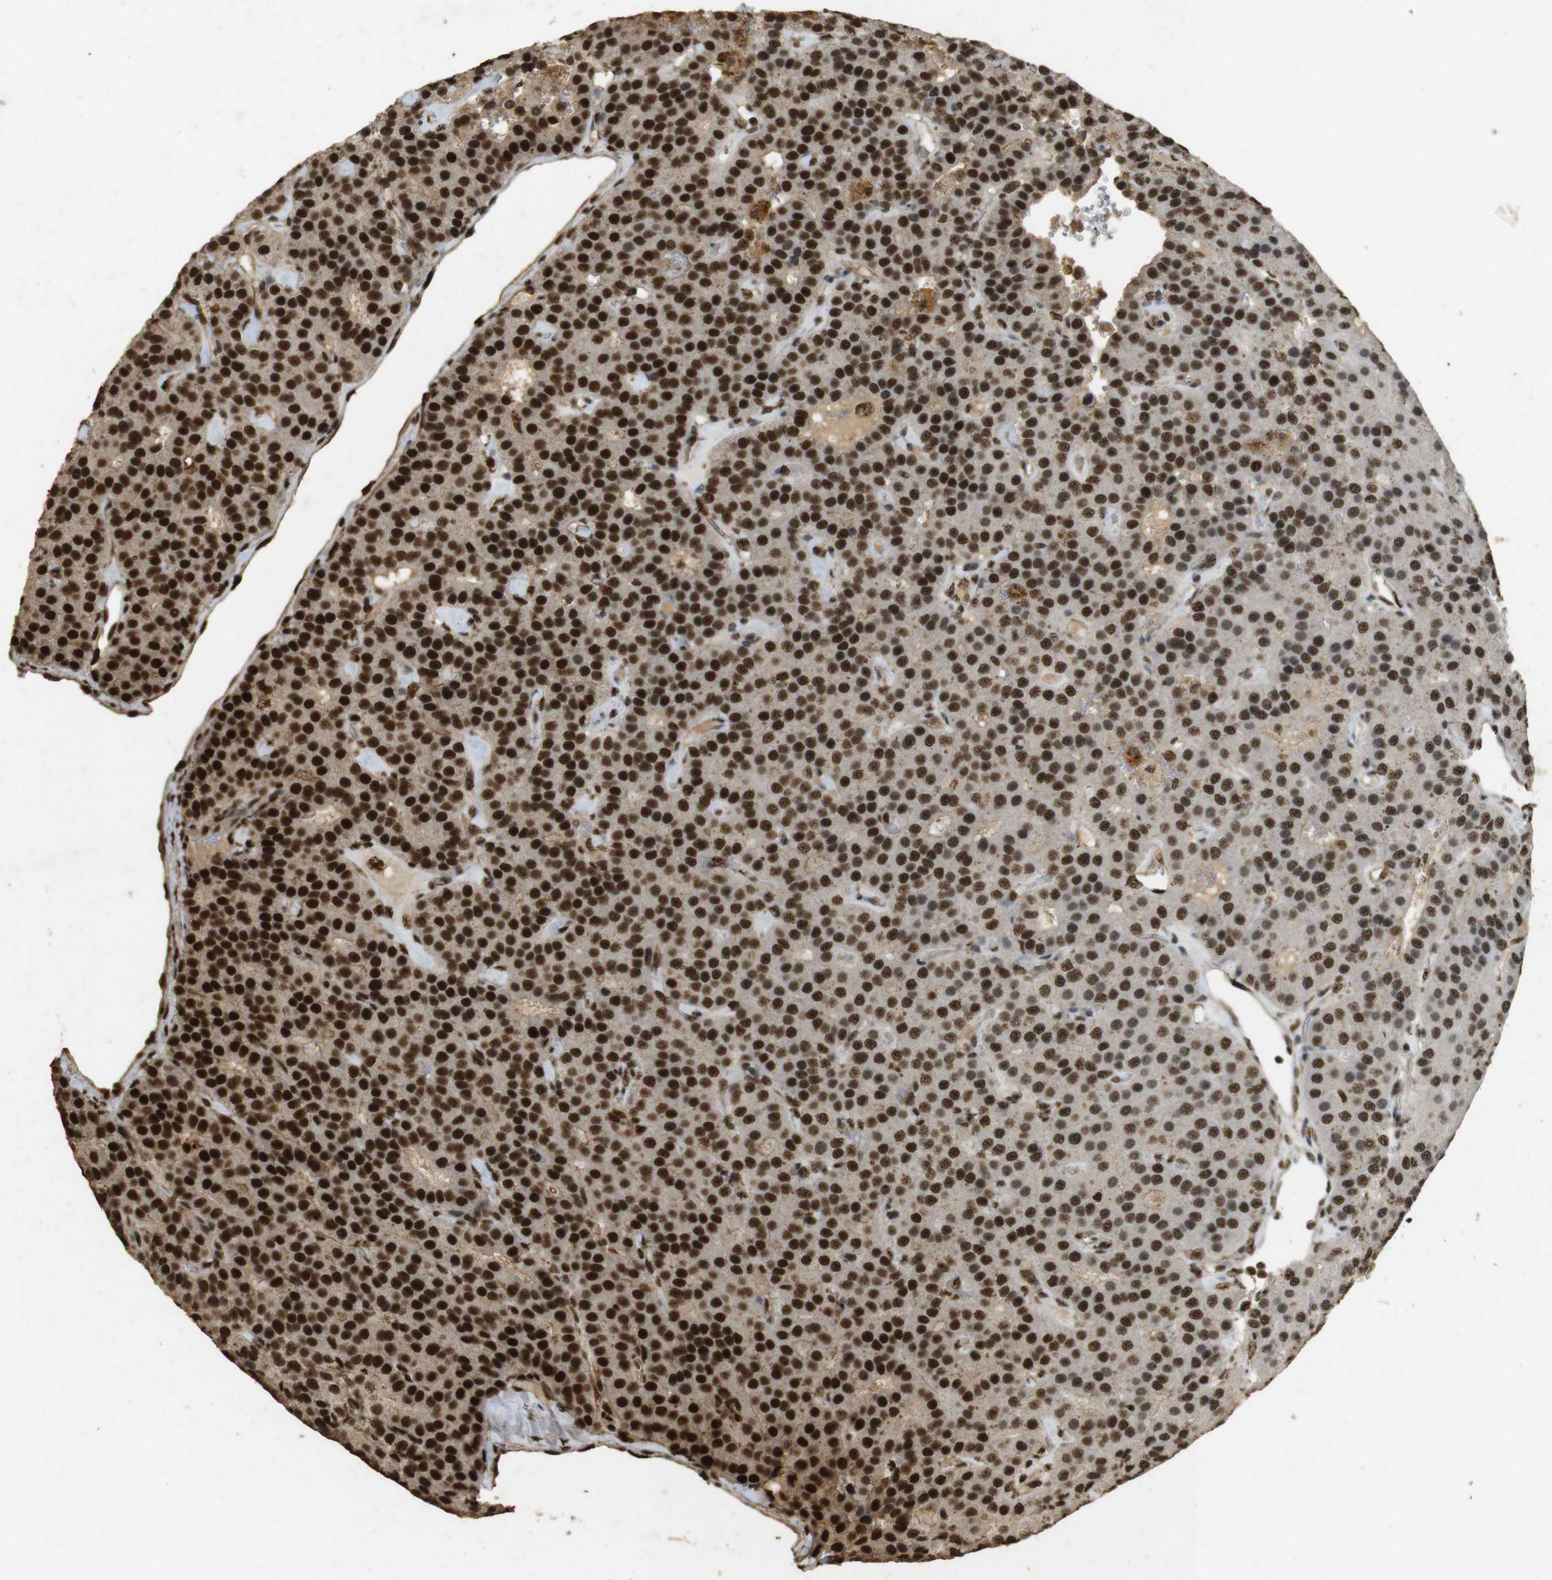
{"staining": {"intensity": "strong", "quantity": ">75%", "location": "cytoplasmic/membranous,nuclear"}, "tissue": "parathyroid gland", "cell_type": "Glandular cells", "image_type": "normal", "snomed": [{"axis": "morphology", "description": "Normal tissue, NOS"}, {"axis": "morphology", "description": "Adenoma, NOS"}, {"axis": "topography", "description": "Parathyroid gland"}], "caption": "Immunohistochemical staining of unremarkable parathyroid gland displays high levels of strong cytoplasmic/membranous,nuclear positivity in about >75% of glandular cells. (DAB IHC, brown staining for protein, blue staining for nuclei).", "gene": "GATA4", "patient": {"sex": "female", "age": 86}}